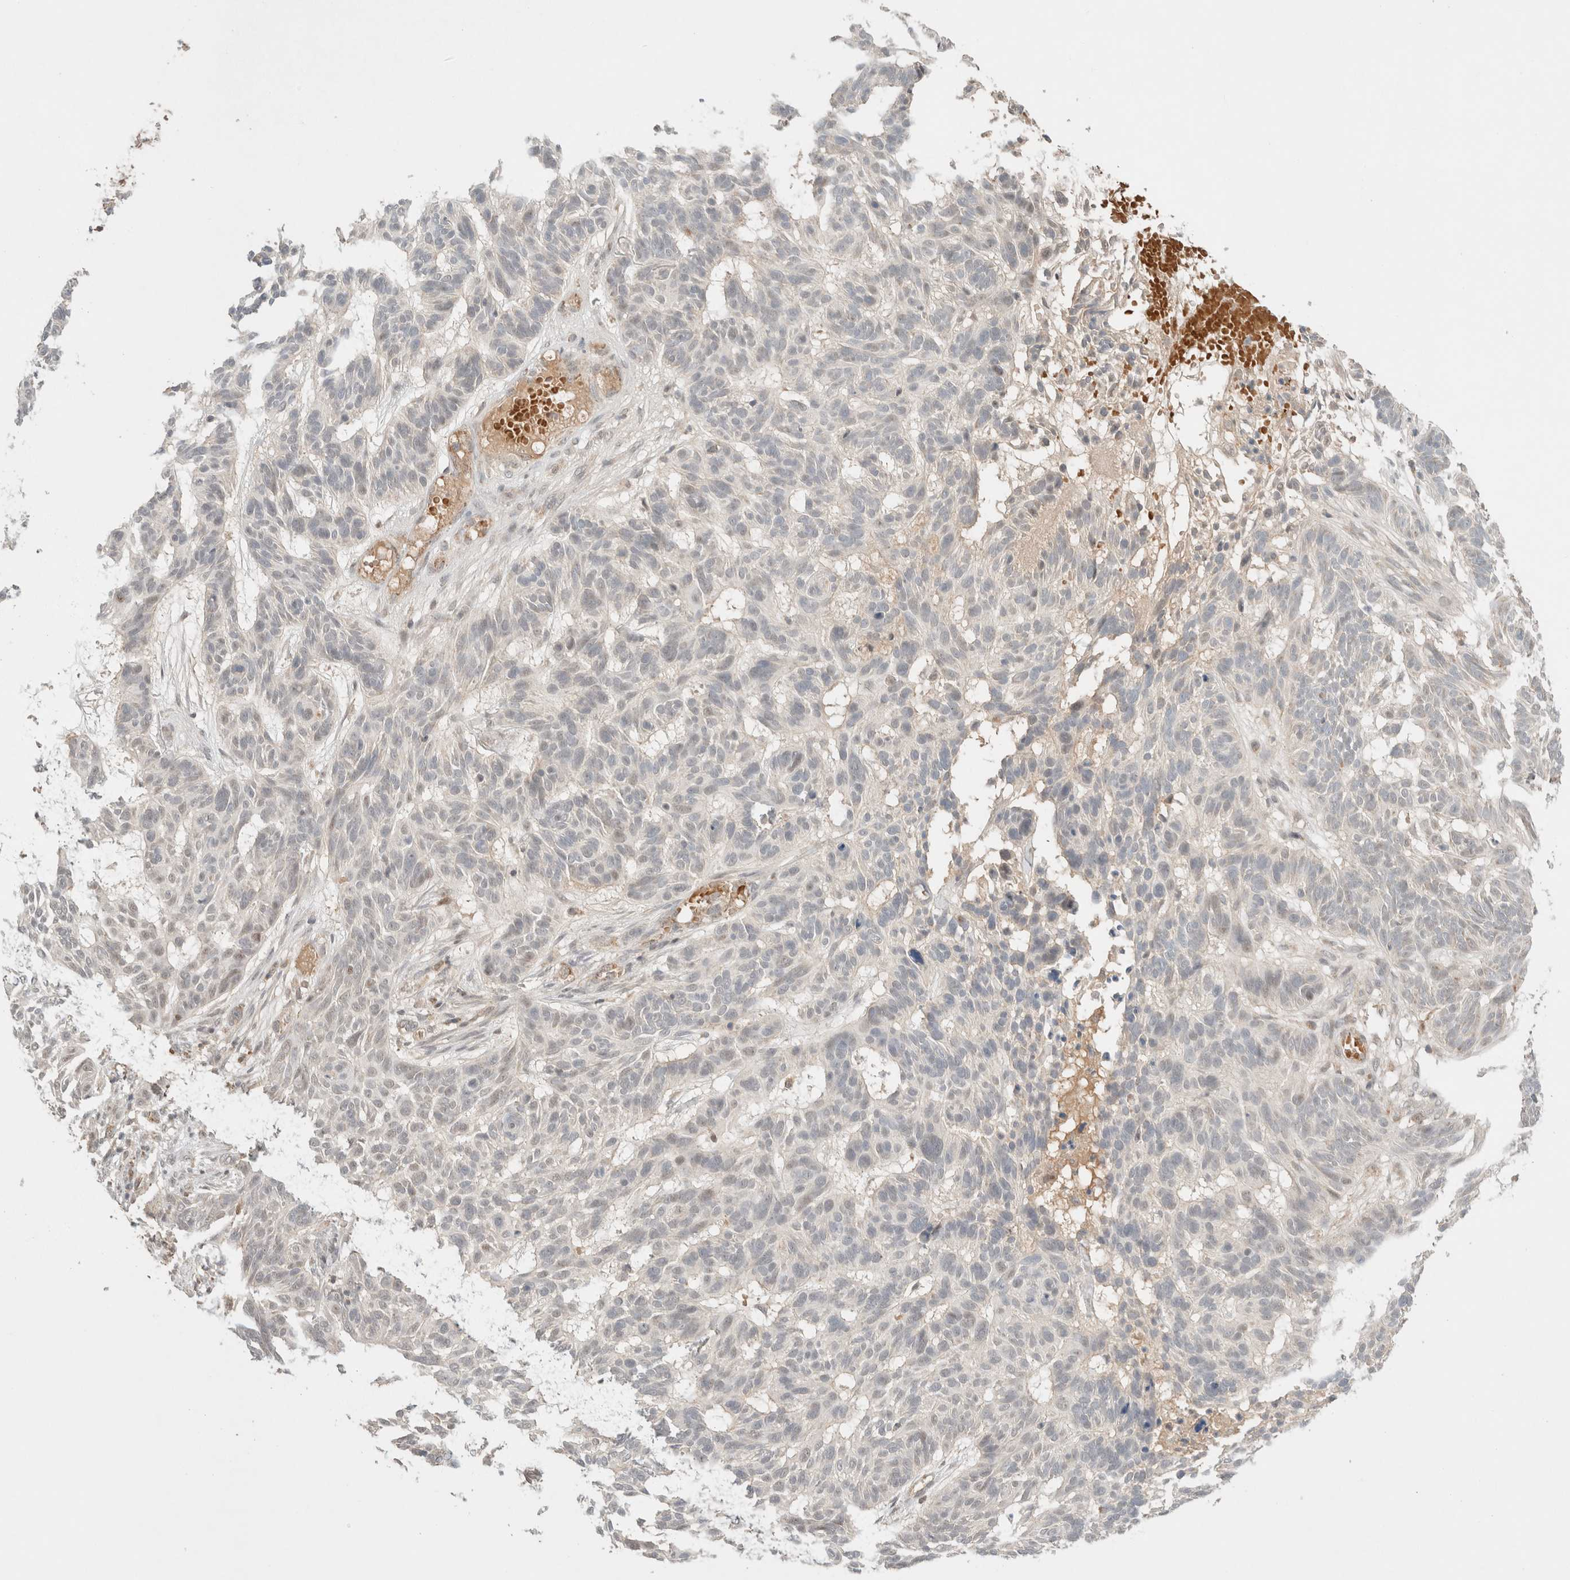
{"staining": {"intensity": "negative", "quantity": "none", "location": "none"}, "tissue": "skin cancer", "cell_type": "Tumor cells", "image_type": "cancer", "snomed": [{"axis": "morphology", "description": "Basal cell carcinoma"}, {"axis": "topography", "description": "Skin"}], "caption": "This is an IHC image of human skin cancer (basal cell carcinoma). There is no positivity in tumor cells.", "gene": "MRM3", "patient": {"sex": "male", "age": 85}}